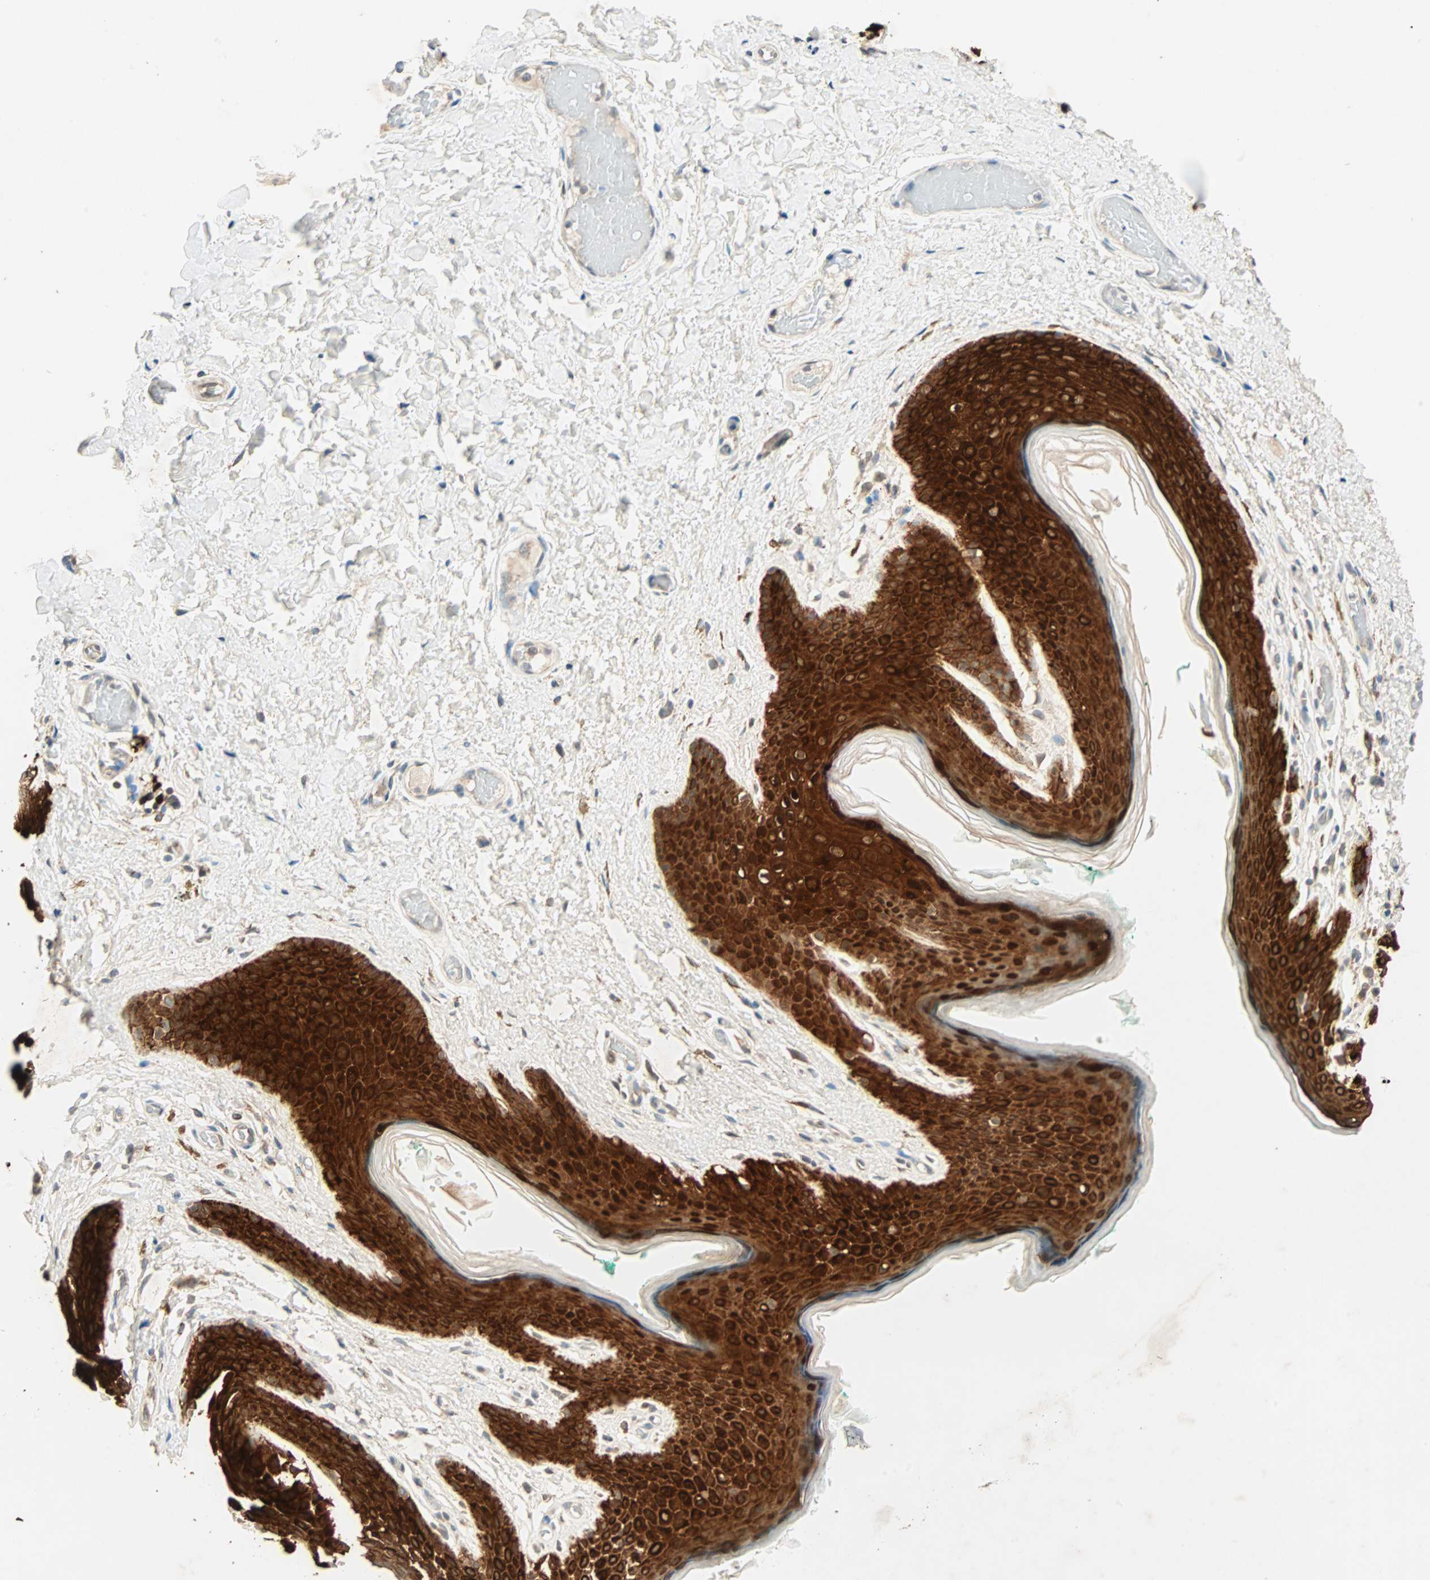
{"staining": {"intensity": "strong", "quantity": ">75%", "location": "cytoplasmic/membranous,nuclear"}, "tissue": "skin", "cell_type": "Epidermal cells", "image_type": "normal", "snomed": [{"axis": "morphology", "description": "Normal tissue, NOS"}, {"axis": "topography", "description": "Anal"}], "caption": "Epidermal cells demonstrate high levels of strong cytoplasmic/membranous,nuclear staining in about >75% of cells in unremarkable human skin.", "gene": "CMC2", "patient": {"sex": "male", "age": 74}}